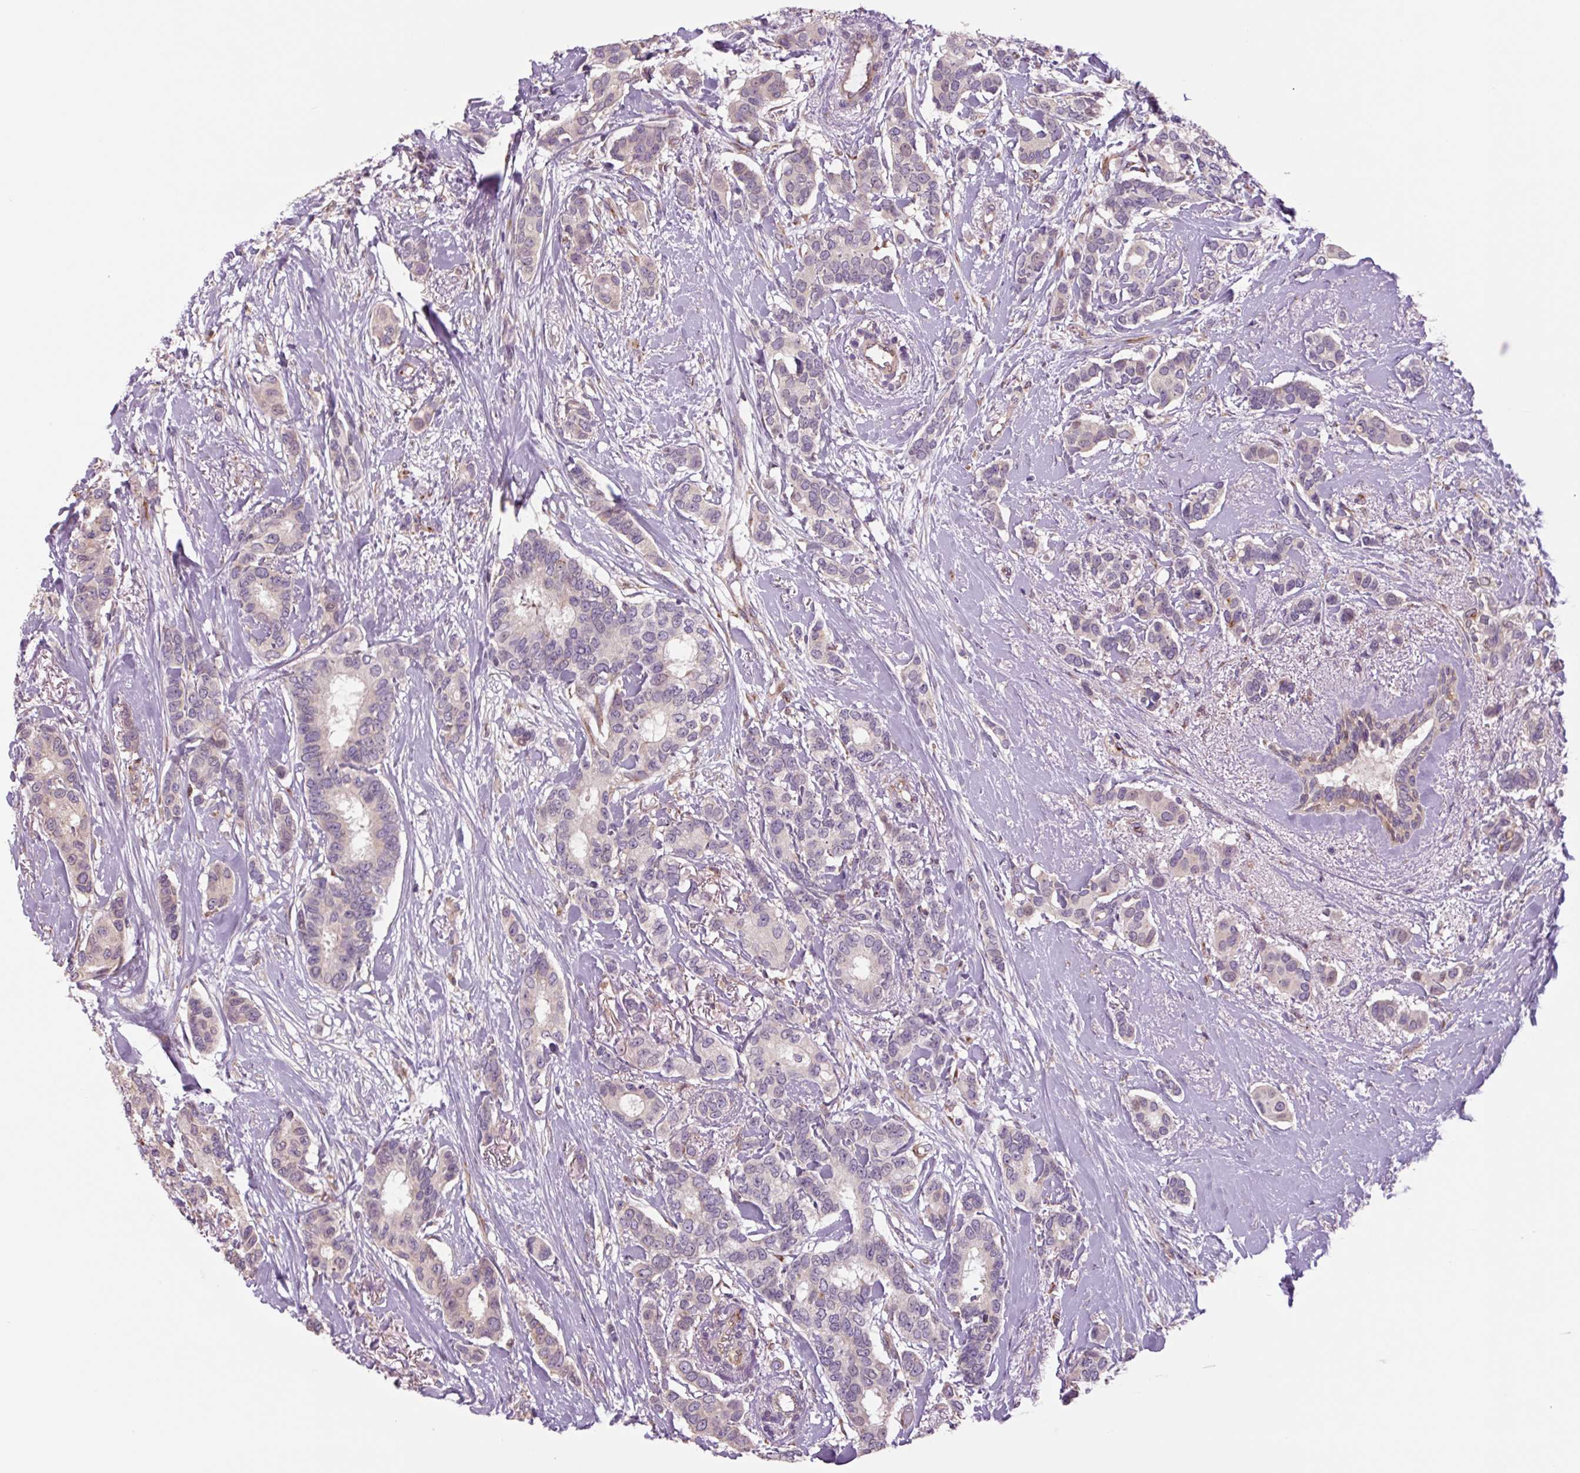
{"staining": {"intensity": "negative", "quantity": "none", "location": "none"}, "tissue": "breast cancer", "cell_type": "Tumor cells", "image_type": "cancer", "snomed": [{"axis": "morphology", "description": "Duct carcinoma"}, {"axis": "topography", "description": "Breast"}], "caption": "Immunohistochemistry photomicrograph of breast cancer (infiltrating ductal carcinoma) stained for a protein (brown), which demonstrates no expression in tumor cells.", "gene": "PLA2G4A", "patient": {"sex": "female", "age": 73}}